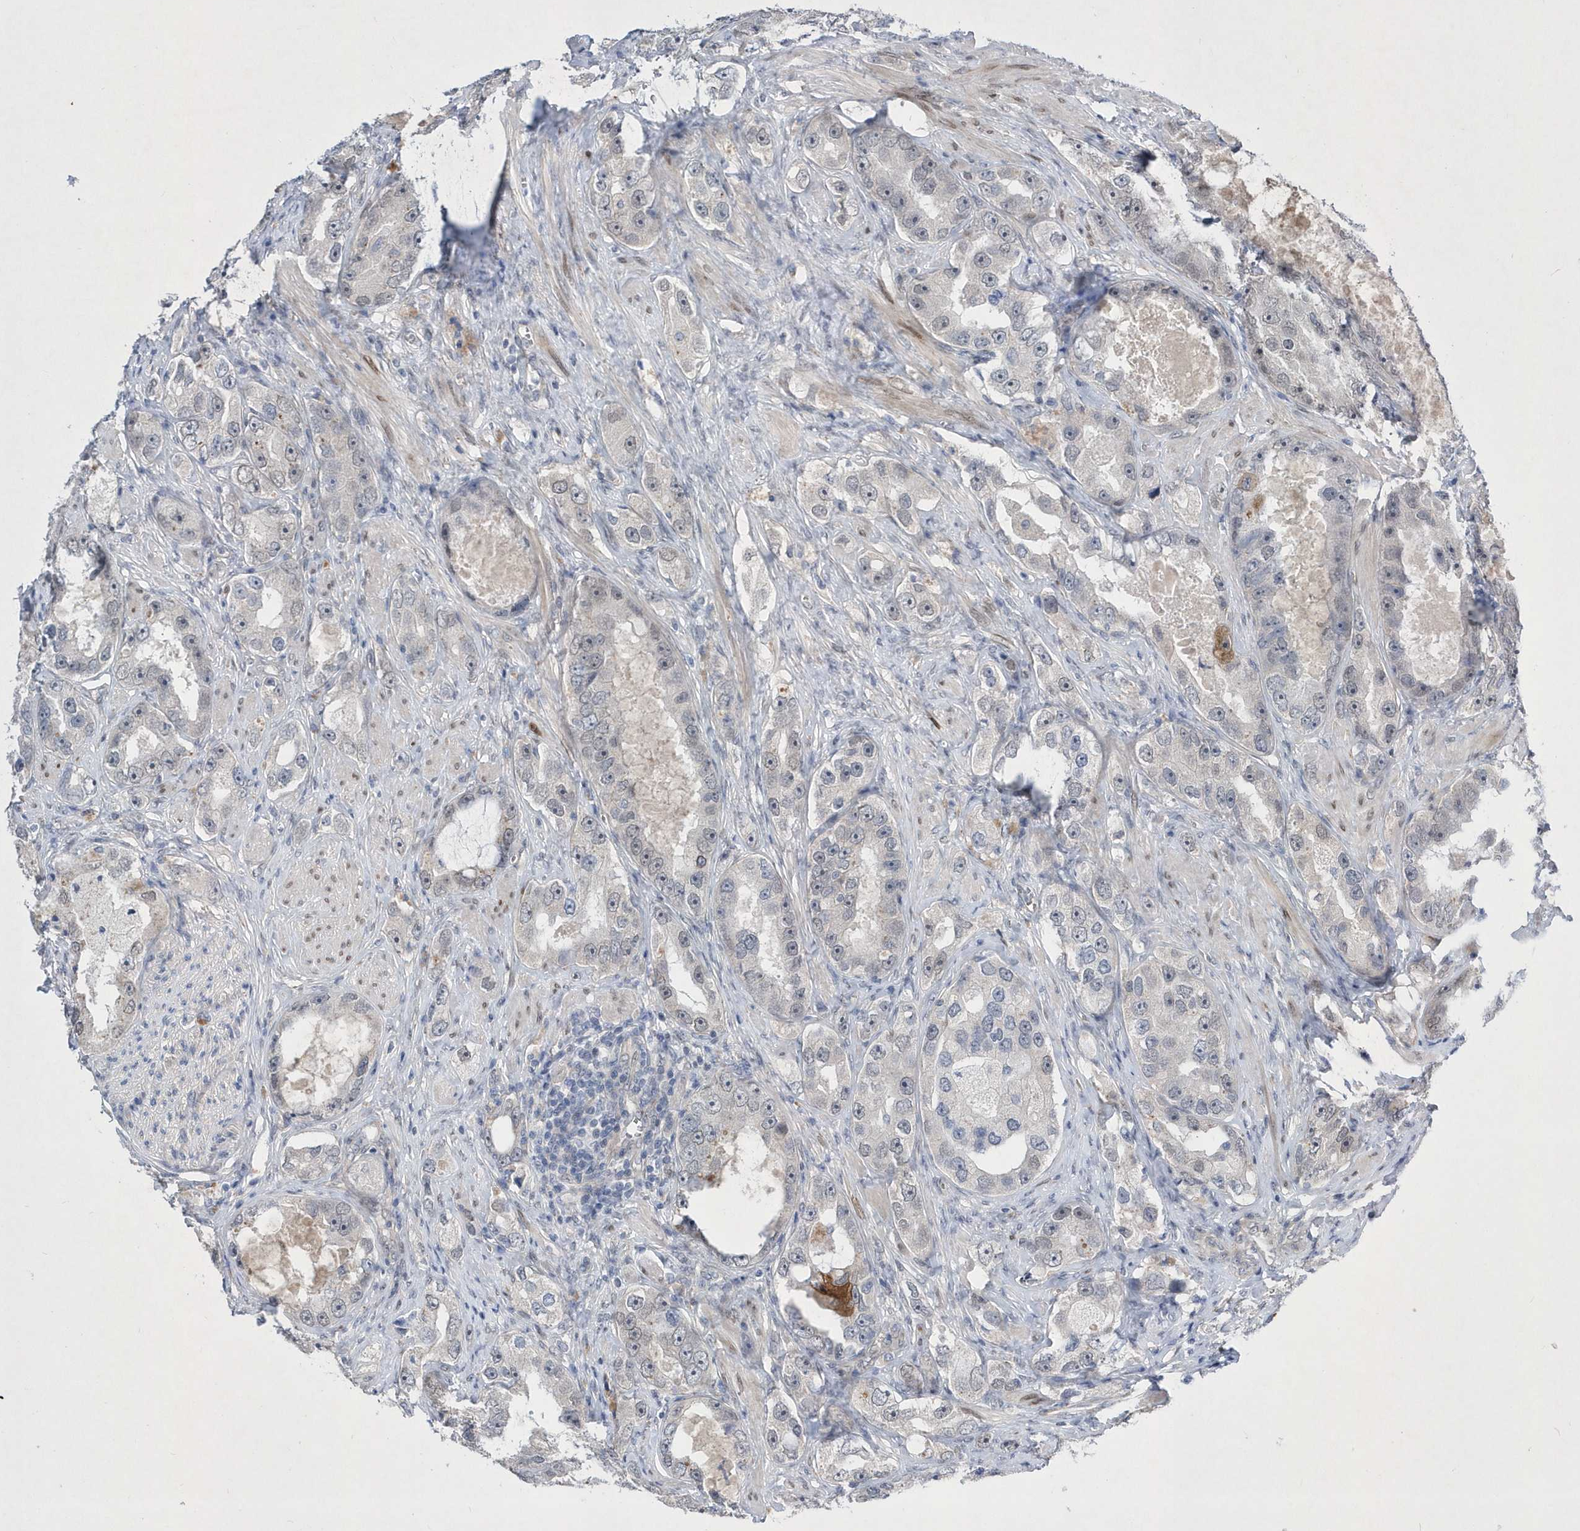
{"staining": {"intensity": "negative", "quantity": "none", "location": "none"}, "tissue": "prostate cancer", "cell_type": "Tumor cells", "image_type": "cancer", "snomed": [{"axis": "morphology", "description": "Adenocarcinoma, High grade"}, {"axis": "topography", "description": "Prostate"}], "caption": "Histopathology image shows no protein expression in tumor cells of prostate cancer tissue. (DAB immunohistochemistry visualized using brightfield microscopy, high magnification).", "gene": "ZNF875", "patient": {"sex": "male", "age": 63}}